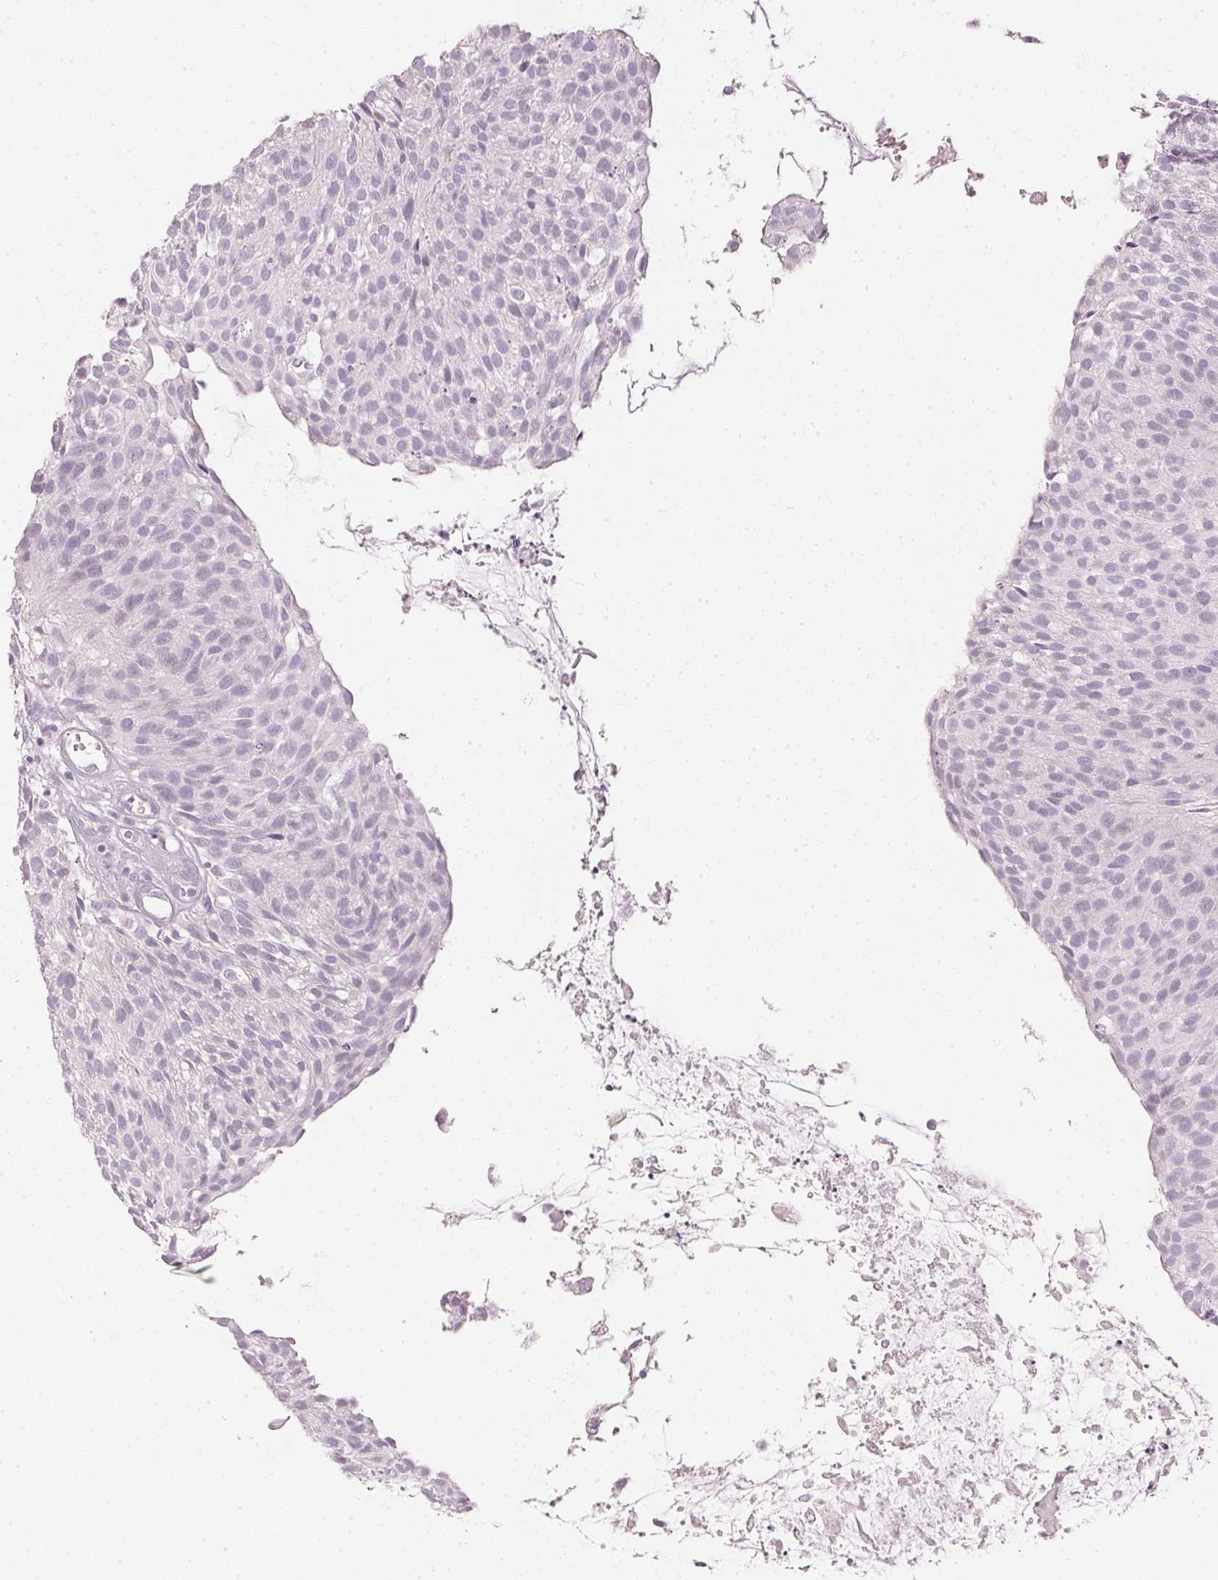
{"staining": {"intensity": "negative", "quantity": "none", "location": "none"}, "tissue": "urothelial cancer", "cell_type": "Tumor cells", "image_type": "cancer", "snomed": [{"axis": "morphology", "description": "Urothelial carcinoma, NOS"}, {"axis": "topography", "description": "Urinary bladder"}], "caption": "There is no significant expression in tumor cells of transitional cell carcinoma.", "gene": "IGFBP1", "patient": {"sex": "male", "age": 84}}